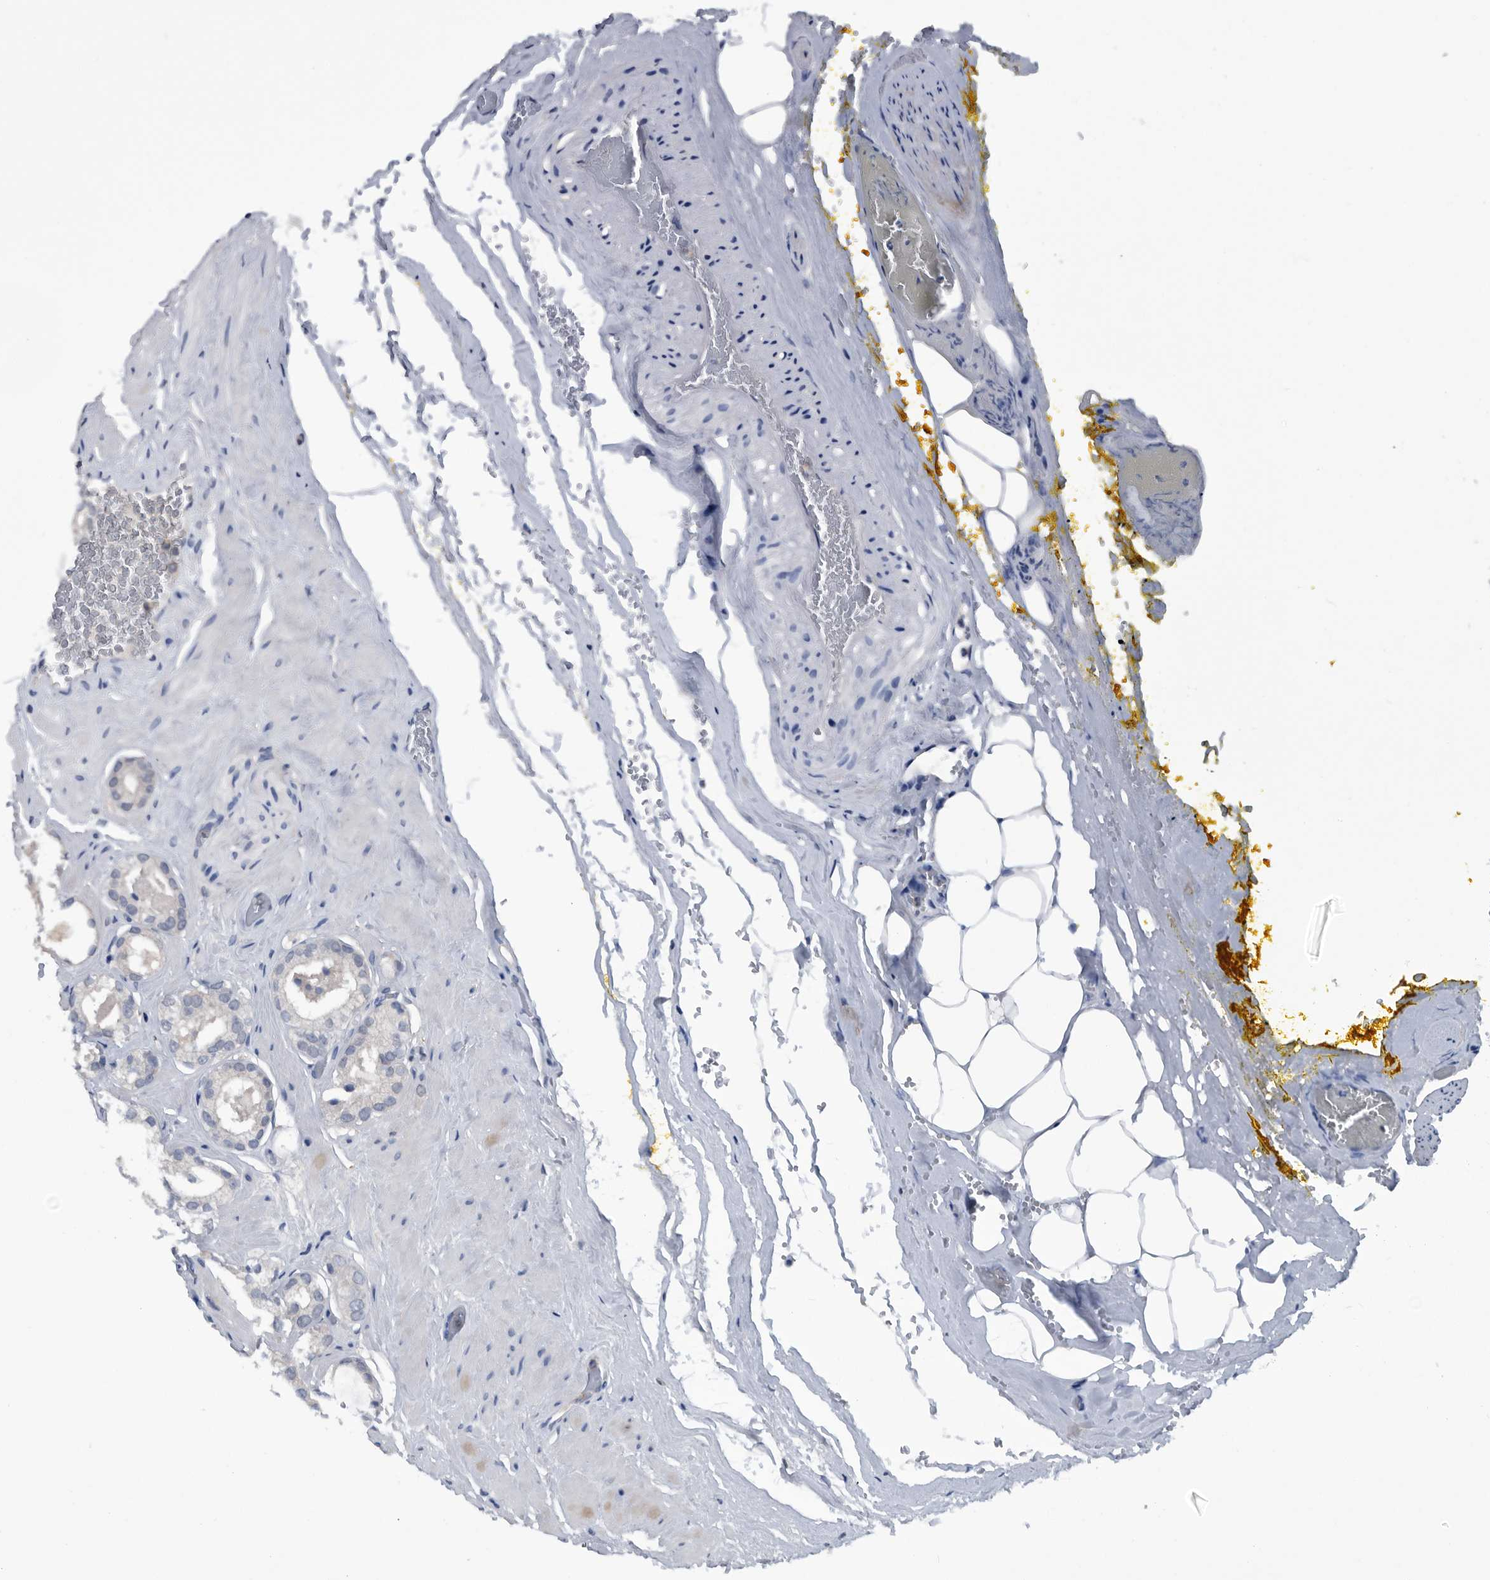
{"staining": {"intensity": "negative", "quantity": "none", "location": "none"}, "tissue": "prostate cancer", "cell_type": "Tumor cells", "image_type": "cancer", "snomed": [{"axis": "morphology", "description": "Adenocarcinoma, High grade"}, {"axis": "topography", "description": "Prostate"}], "caption": "High magnification brightfield microscopy of prostate cancer (high-grade adenocarcinoma) stained with DAB (3,3'-diaminobenzidine) (brown) and counterstained with hematoxylin (blue): tumor cells show no significant positivity. Nuclei are stained in blue.", "gene": "PDXK", "patient": {"sex": "male", "age": 64}}